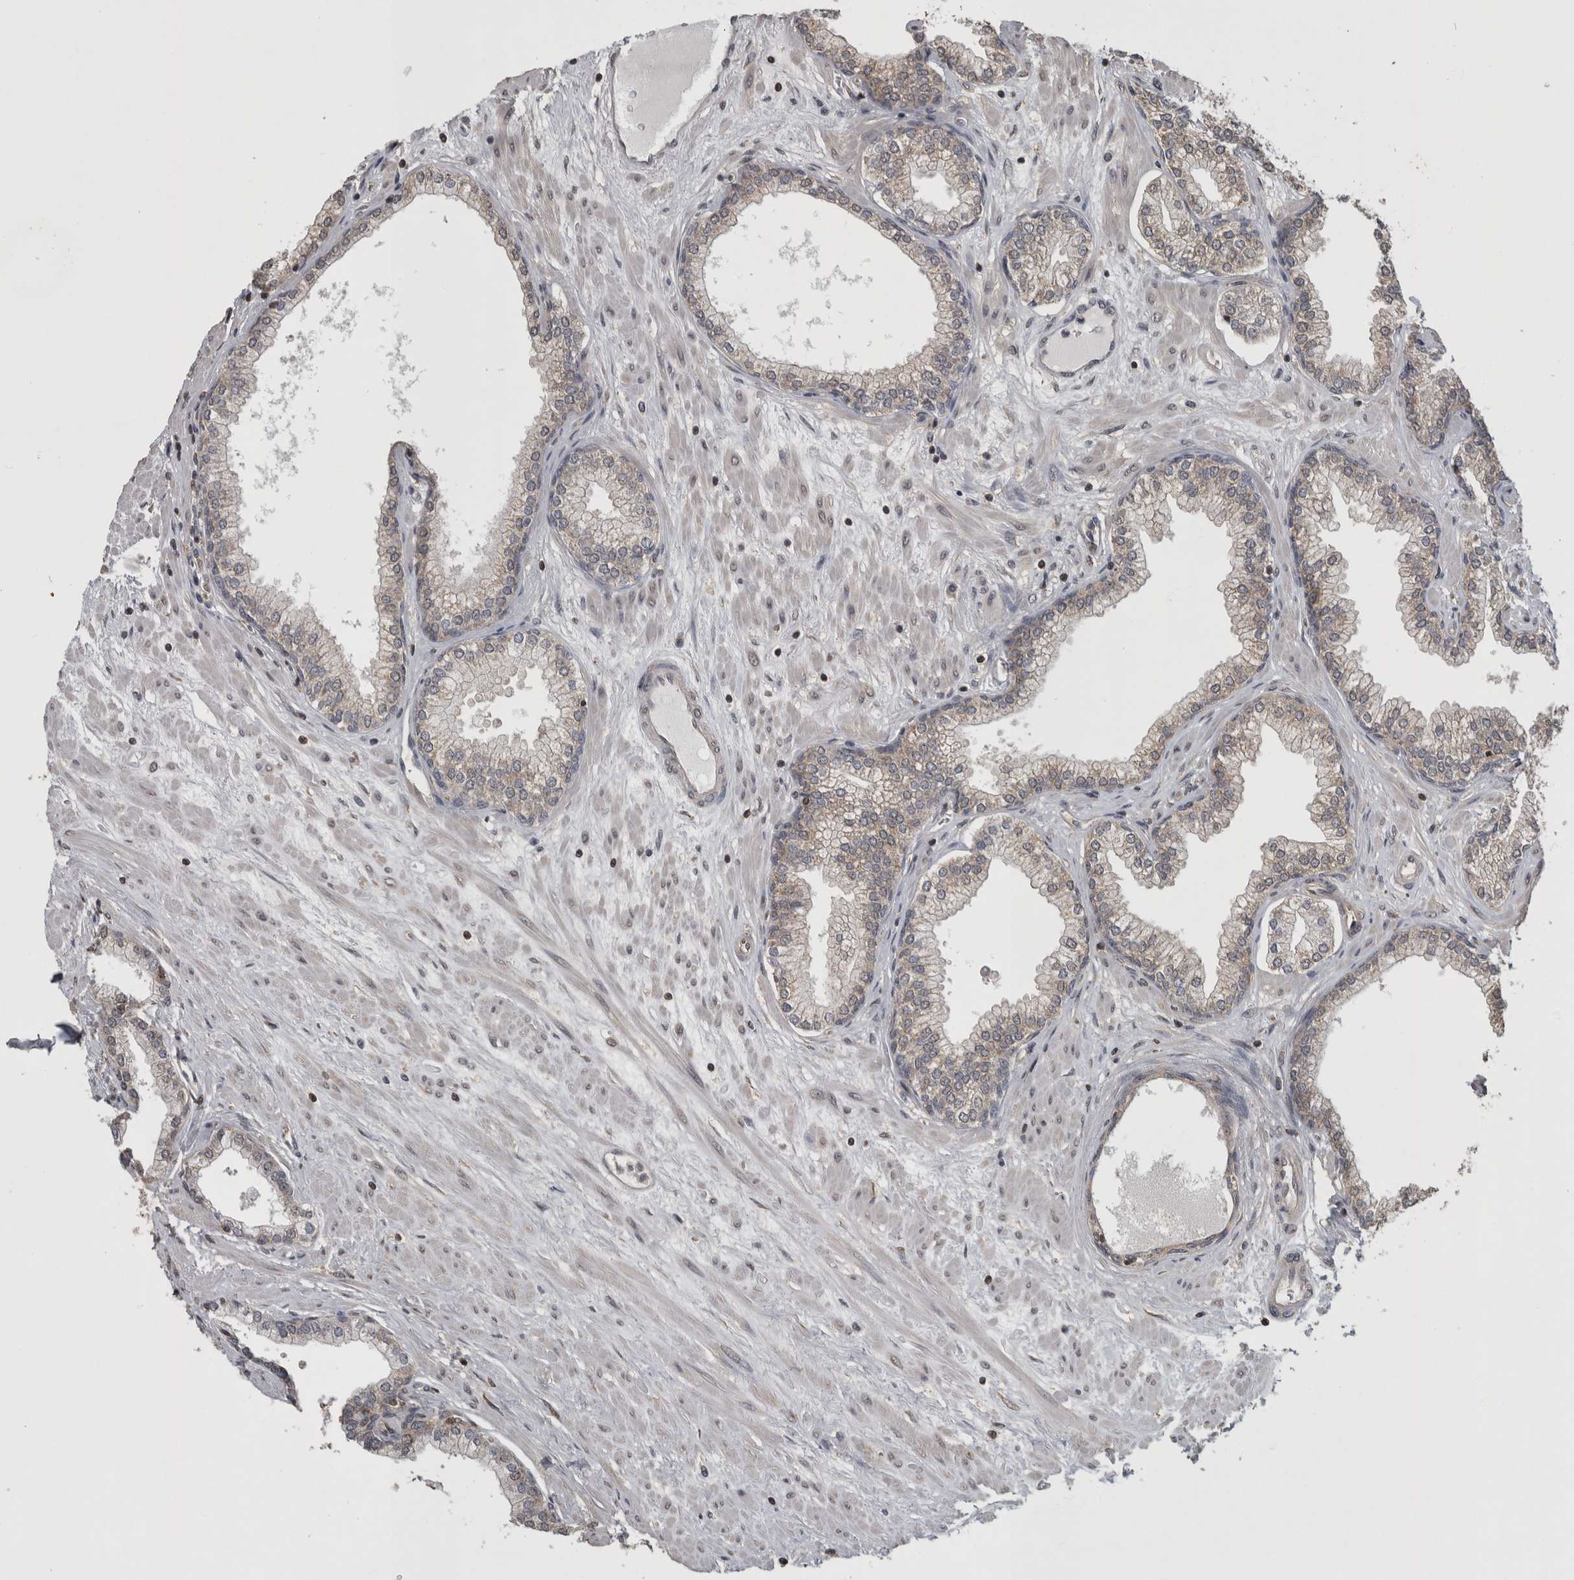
{"staining": {"intensity": "moderate", "quantity": ">75%", "location": "cytoplasmic/membranous"}, "tissue": "prostate", "cell_type": "Glandular cells", "image_type": "normal", "snomed": [{"axis": "morphology", "description": "Normal tissue, NOS"}, {"axis": "morphology", "description": "Urothelial carcinoma, Low grade"}, {"axis": "topography", "description": "Urinary bladder"}, {"axis": "topography", "description": "Prostate"}], "caption": "Benign prostate displays moderate cytoplasmic/membranous positivity in about >75% of glandular cells.", "gene": "ATXN2", "patient": {"sex": "male", "age": 60}}